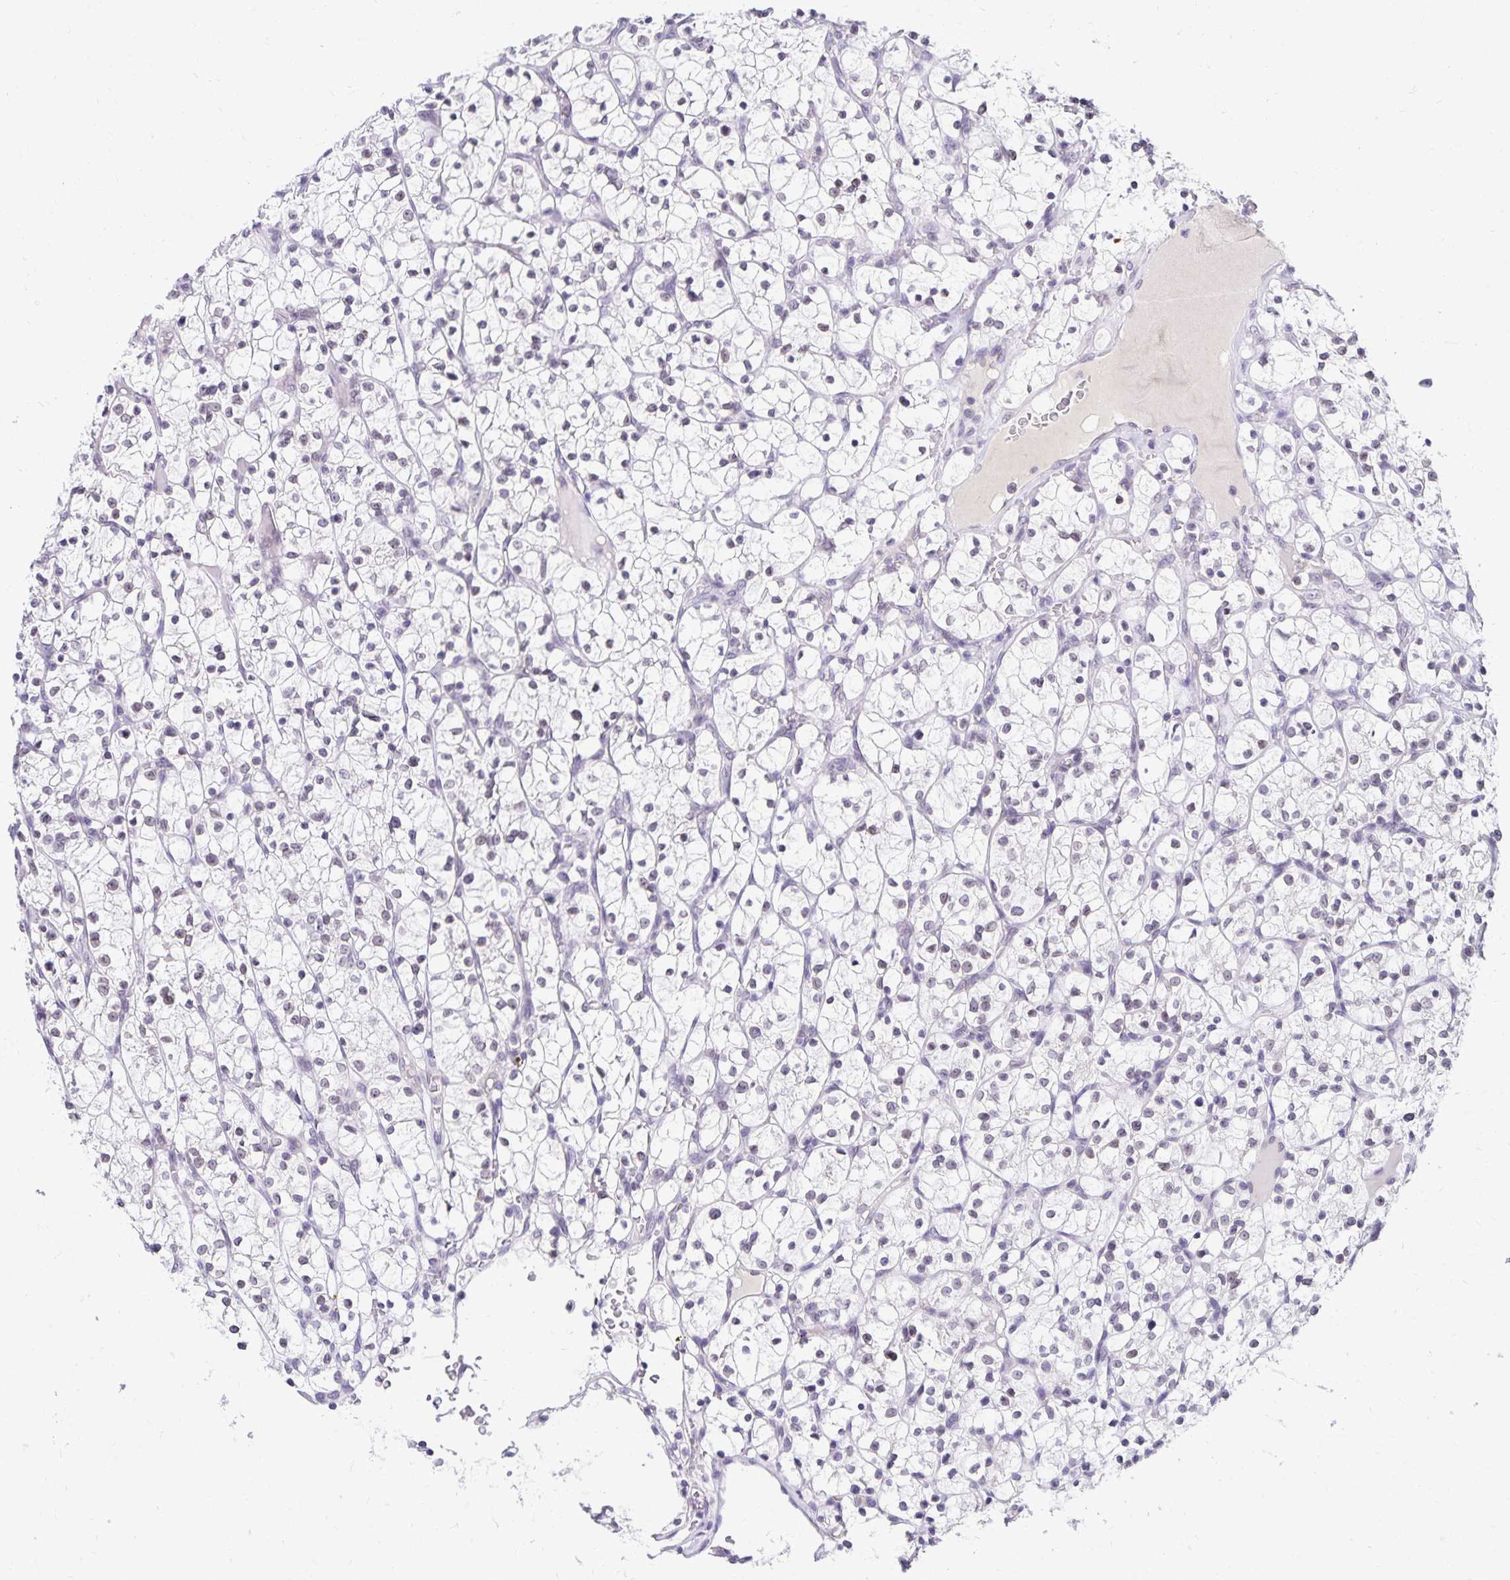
{"staining": {"intensity": "negative", "quantity": "none", "location": "none"}, "tissue": "renal cancer", "cell_type": "Tumor cells", "image_type": "cancer", "snomed": [{"axis": "morphology", "description": "Adenocarcinoma, NOS"}, {"axis": "topography", "description": "Kidney"}], "caption": "An image of human renal cancer (adenocarcinoma) is negative for staining in tumor cells.", "gene": "FAM166C", "patient": {"sex": "female", "age": 64}}